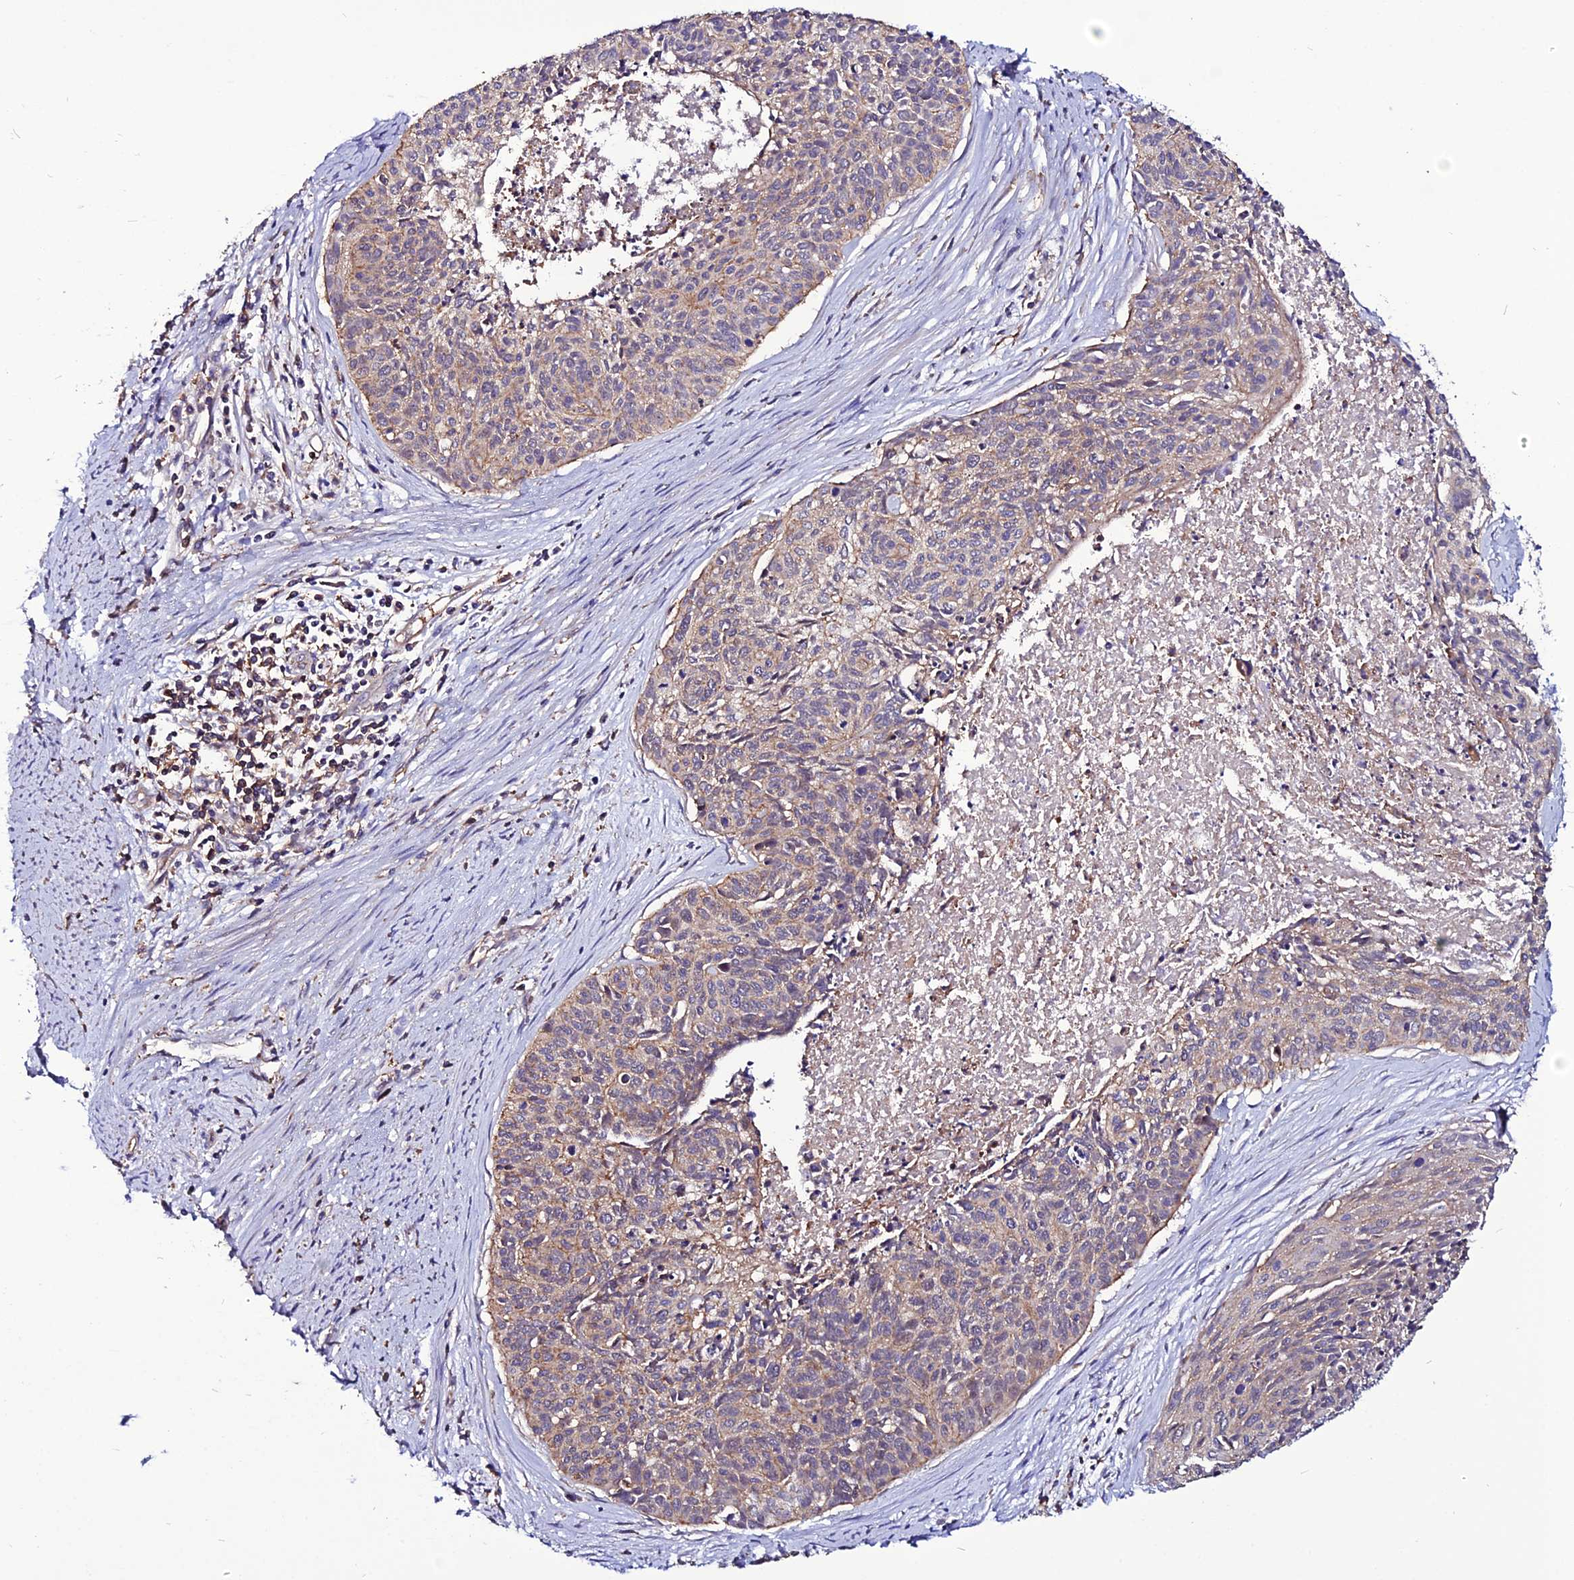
{"staining": {"intensity": "moderate", "quantity": "25%-75%", "location": "cytoplasmic/membranous"}, "tissue": "cervical cancer", "cell_type": "Tumor cells", "image_type": "cancer", "snomed": [{"axis": "morphology", "description": "Squamous cell carcinoma, NOS"}, {"axis": "topography", "description": "Cervix"}], "caption": "The photomicrograph displays a brown stain indicating the presence of a protein in the cytoplasmic/membranous of tumor cells in cervical cancer (squamous cell carcinoma).", "gene": "USP17L15", "patient": {"sex": "female", "age": 55}}